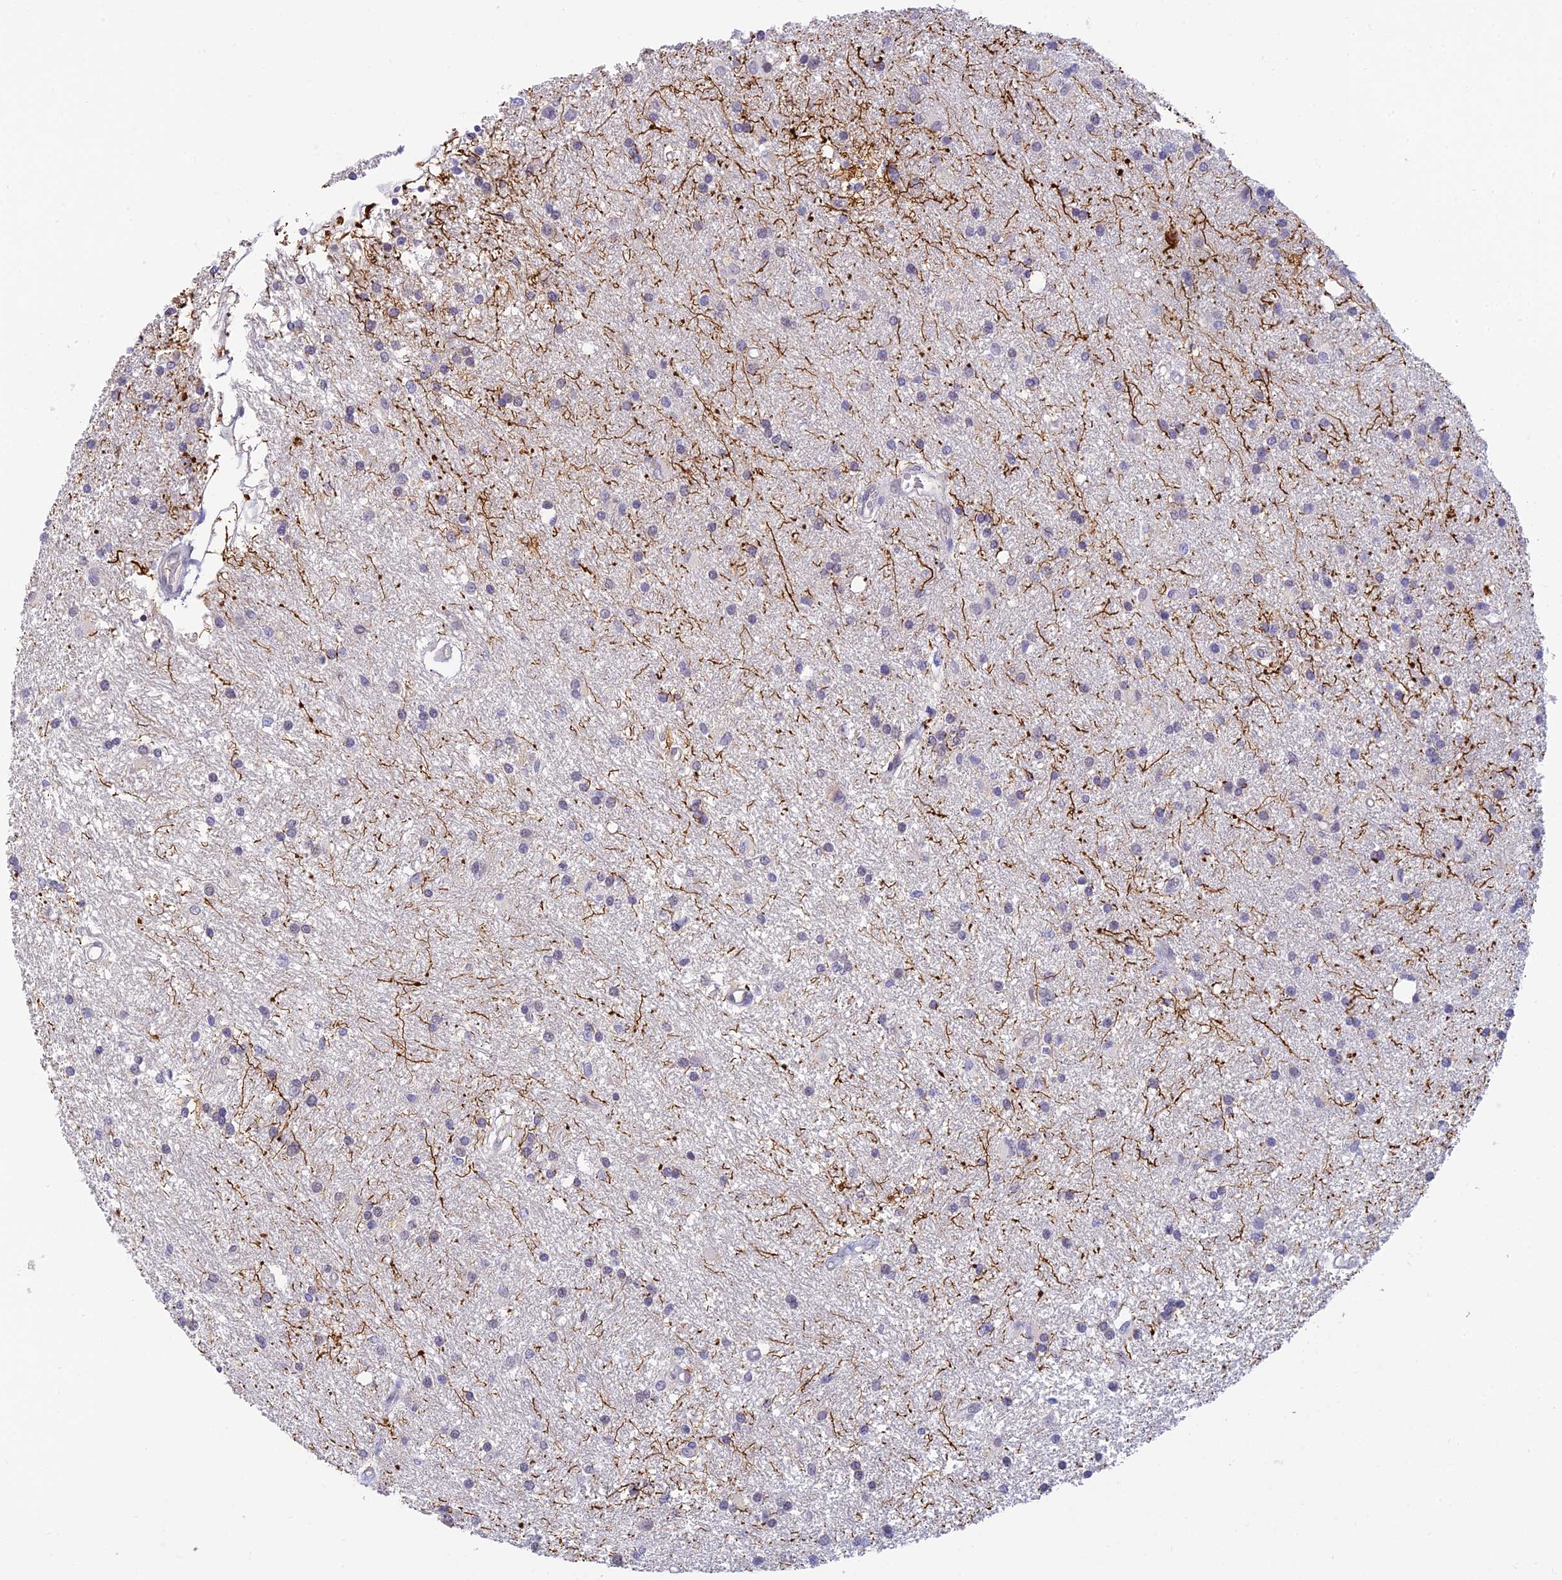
{"staining": {"intensity": "negative", "quantity": "none", "location": "none"}, "tissue": "glioma", "cell_type": "Tumor cells", "image_type": "cancer", "snomed": [{"axis": "morphology", "description": "Glioma, malignant, High grade"}, {"axis": "topography", "description": "Brain"}], "caption": "Malignant glioma (high-grade) was stained to show a protein in brown. There is no significant expression in tumor cells. (DAB IHC, high magnification).", "gene": "INTS13", "patient": {"sex": "male", "age": 77}}